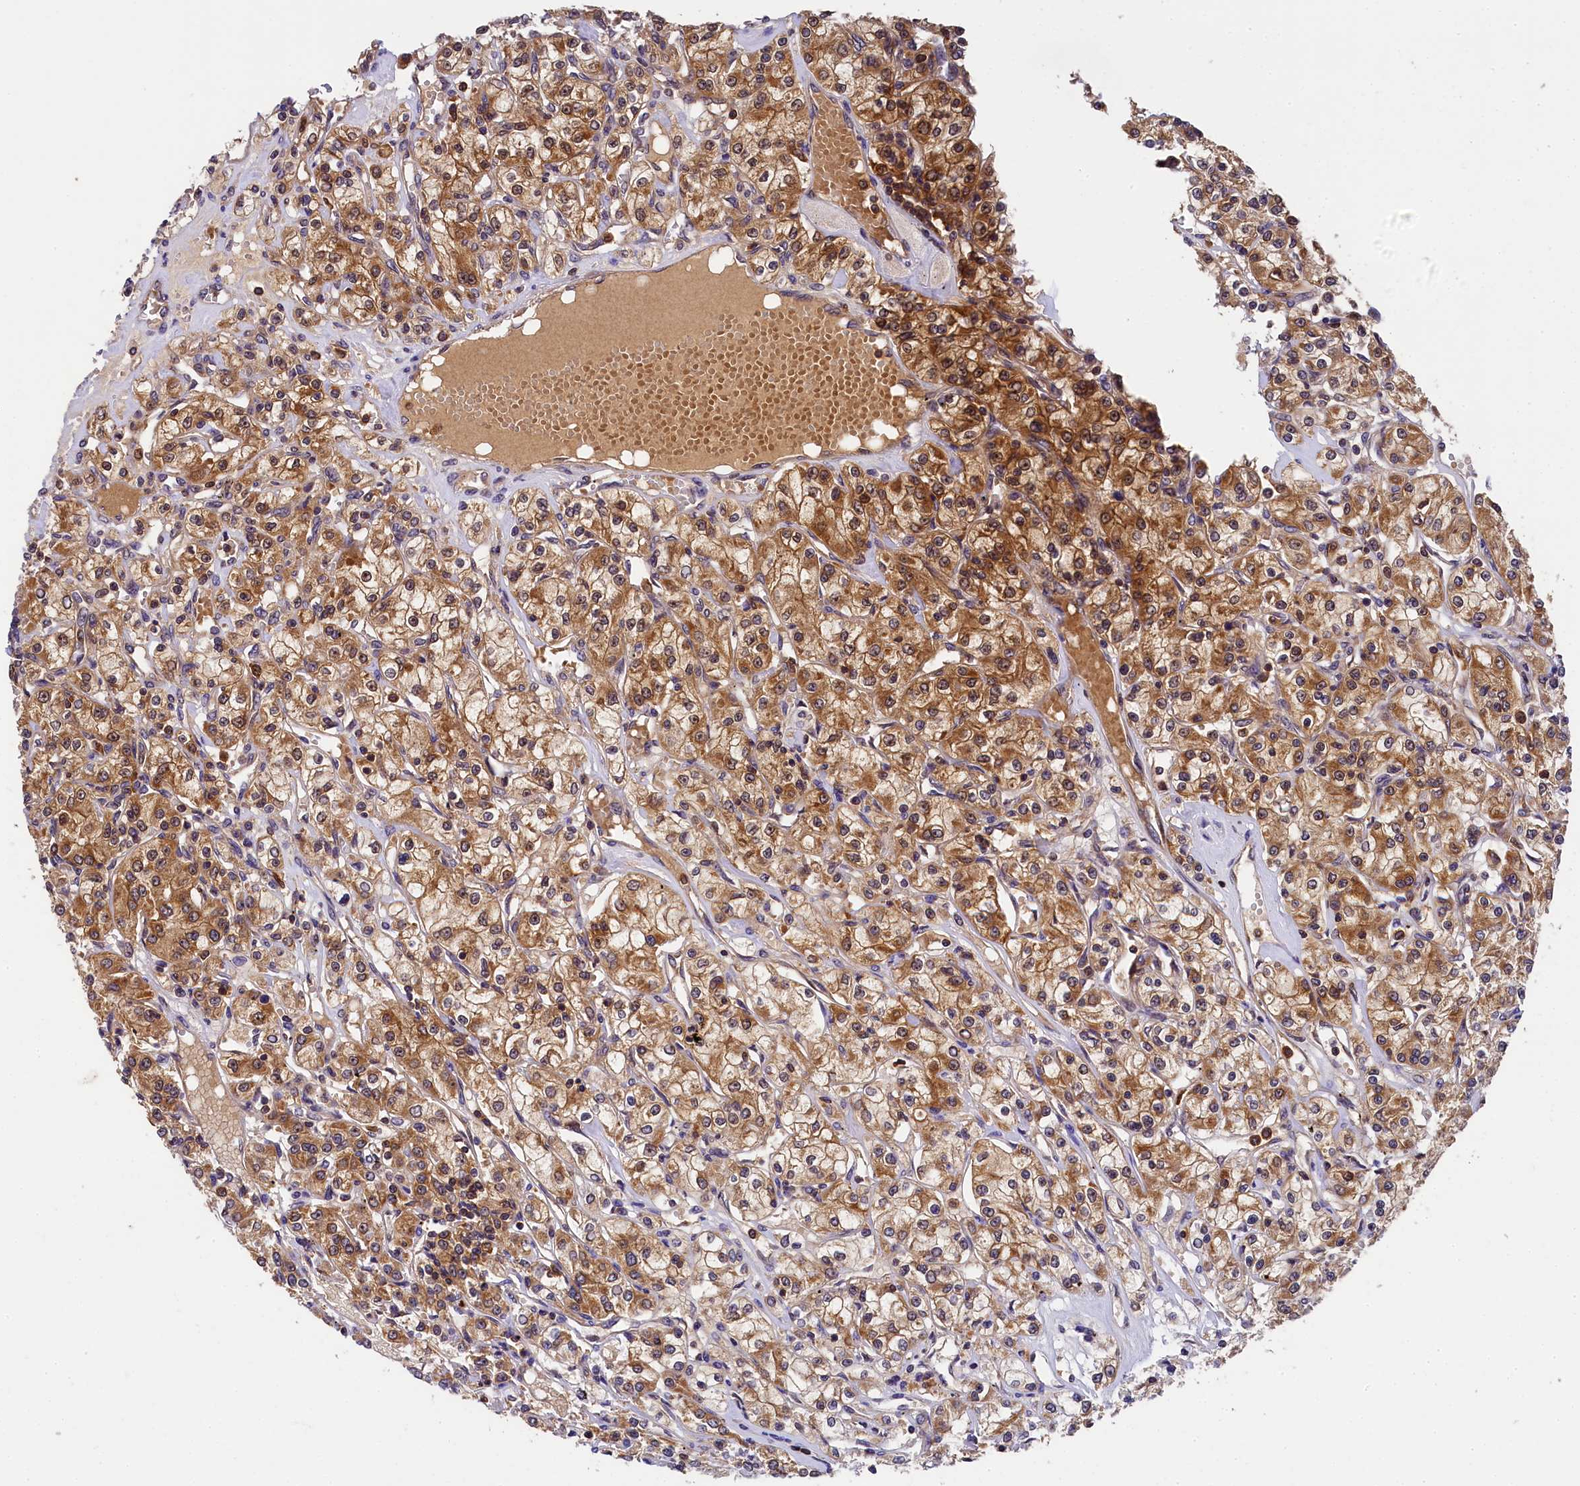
{"staining": {"intensity": "strong", "quantity": ">75%", "location": "cytoplasmic/membranous,nuclear"}, "tissue": "renal cancer", "cell_type": "Tumor cells", "image_type": "cancer", "snomed": [{"axis": "morphology", "description": "Adenocarcinoma, NOS"}, {"axis": "topography", "description": "Kidney"}], "caption": "Adenocarcinoma (renal) was stained to show a protein in brown. There is high levels of strong cytoplasmic/membranous and nuclear staining in about >75% of tumor cells.", "gene": "EIF6", "patient": {"sex": "female", "age": 59}}